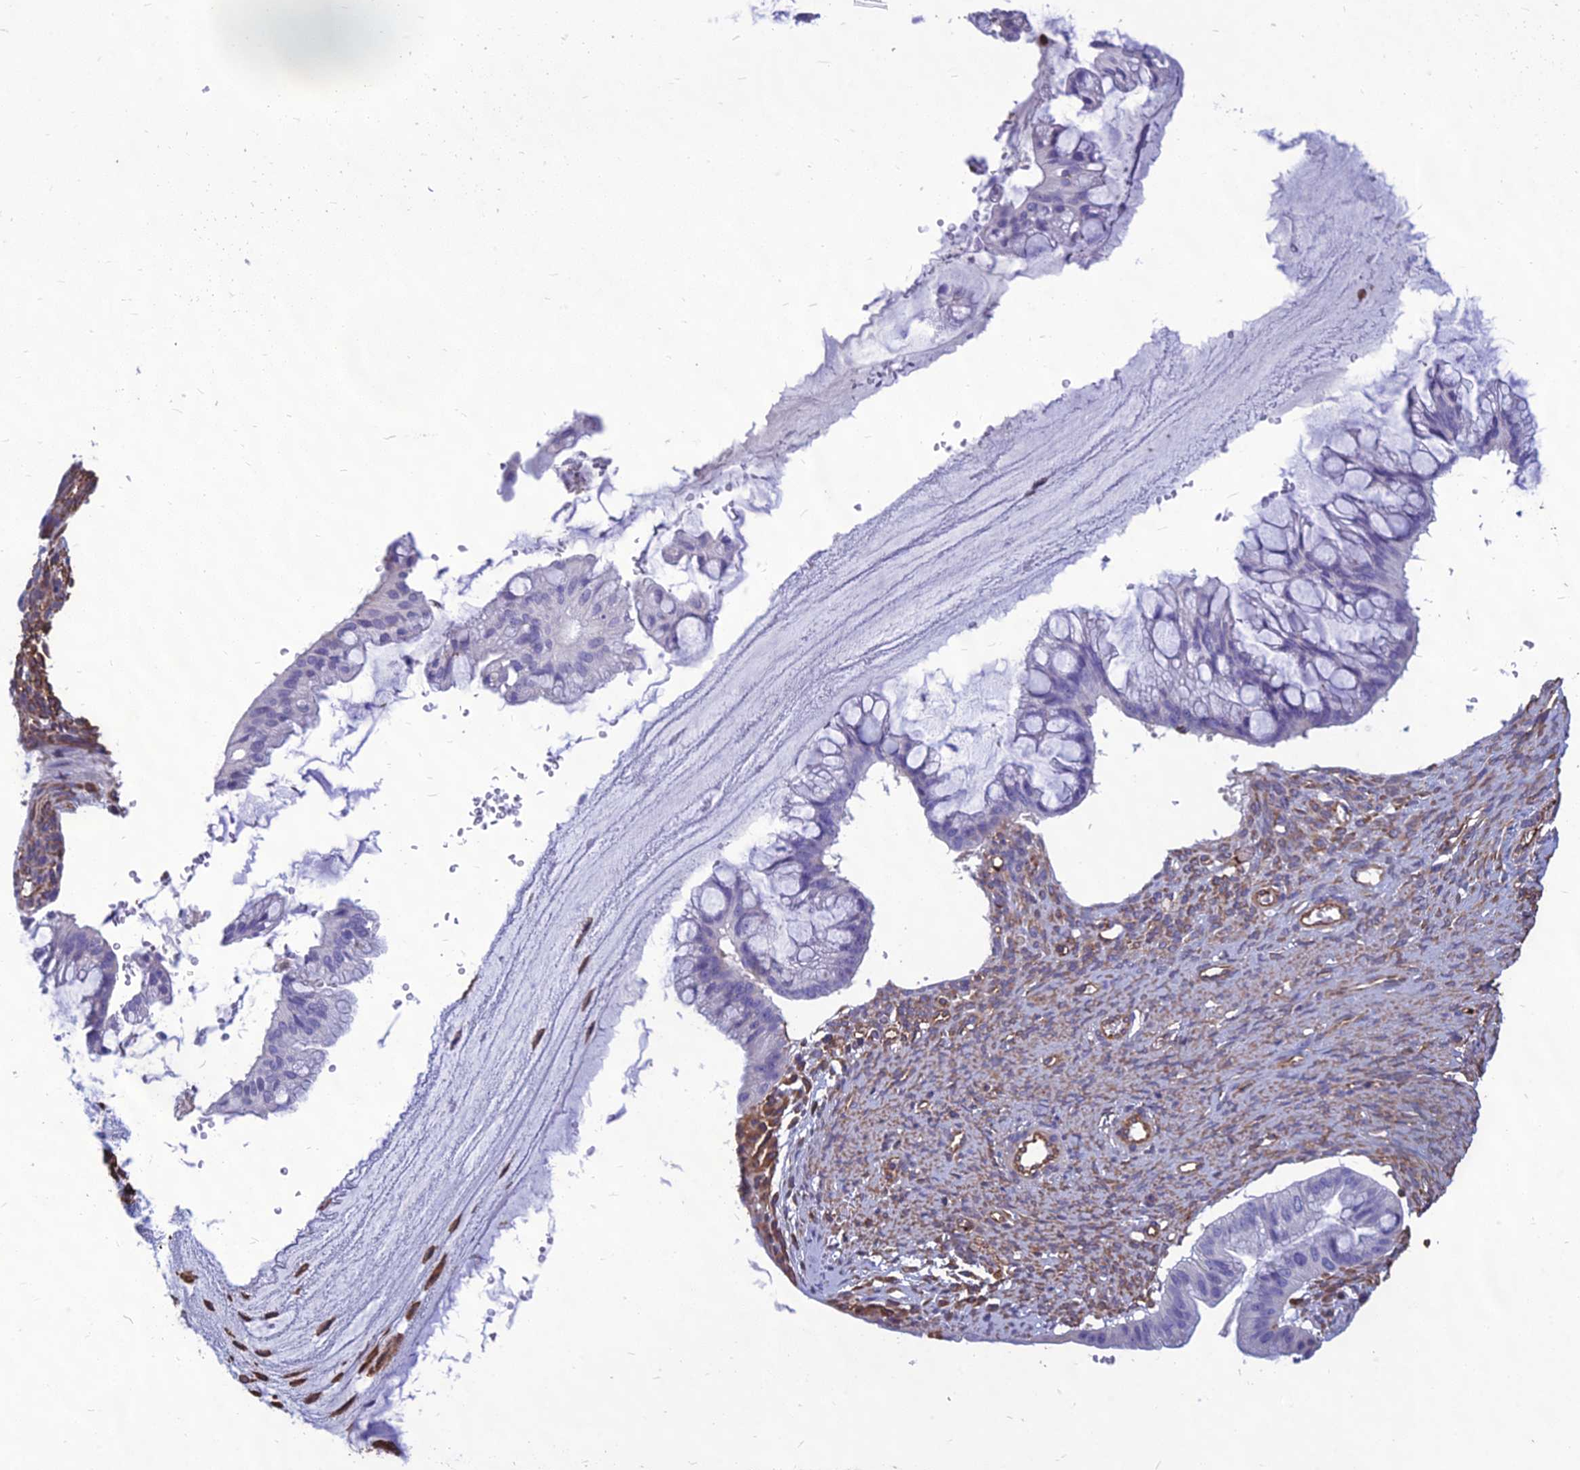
{"staining": {"intensity": "negative", "quantity": "none", "location": "none"}, "tissue": "ovarian cancer", "cell_type": "Tumor cells", "image_type": "cancer", "snomed": [{"axis": "morphology", "description": "Cystadenocarcinoma, mucinous, NOS"}, {"axis": "topography", "description": "Ovary"}], "caption": "This is an immunohistochemistry (IHC) histopathology image of ovarian mucinous cystadenocarcinoma. There is no staining in tumor cells.", "gene": "PSMD11", "patient": {"sex": "female", "age": 73}}